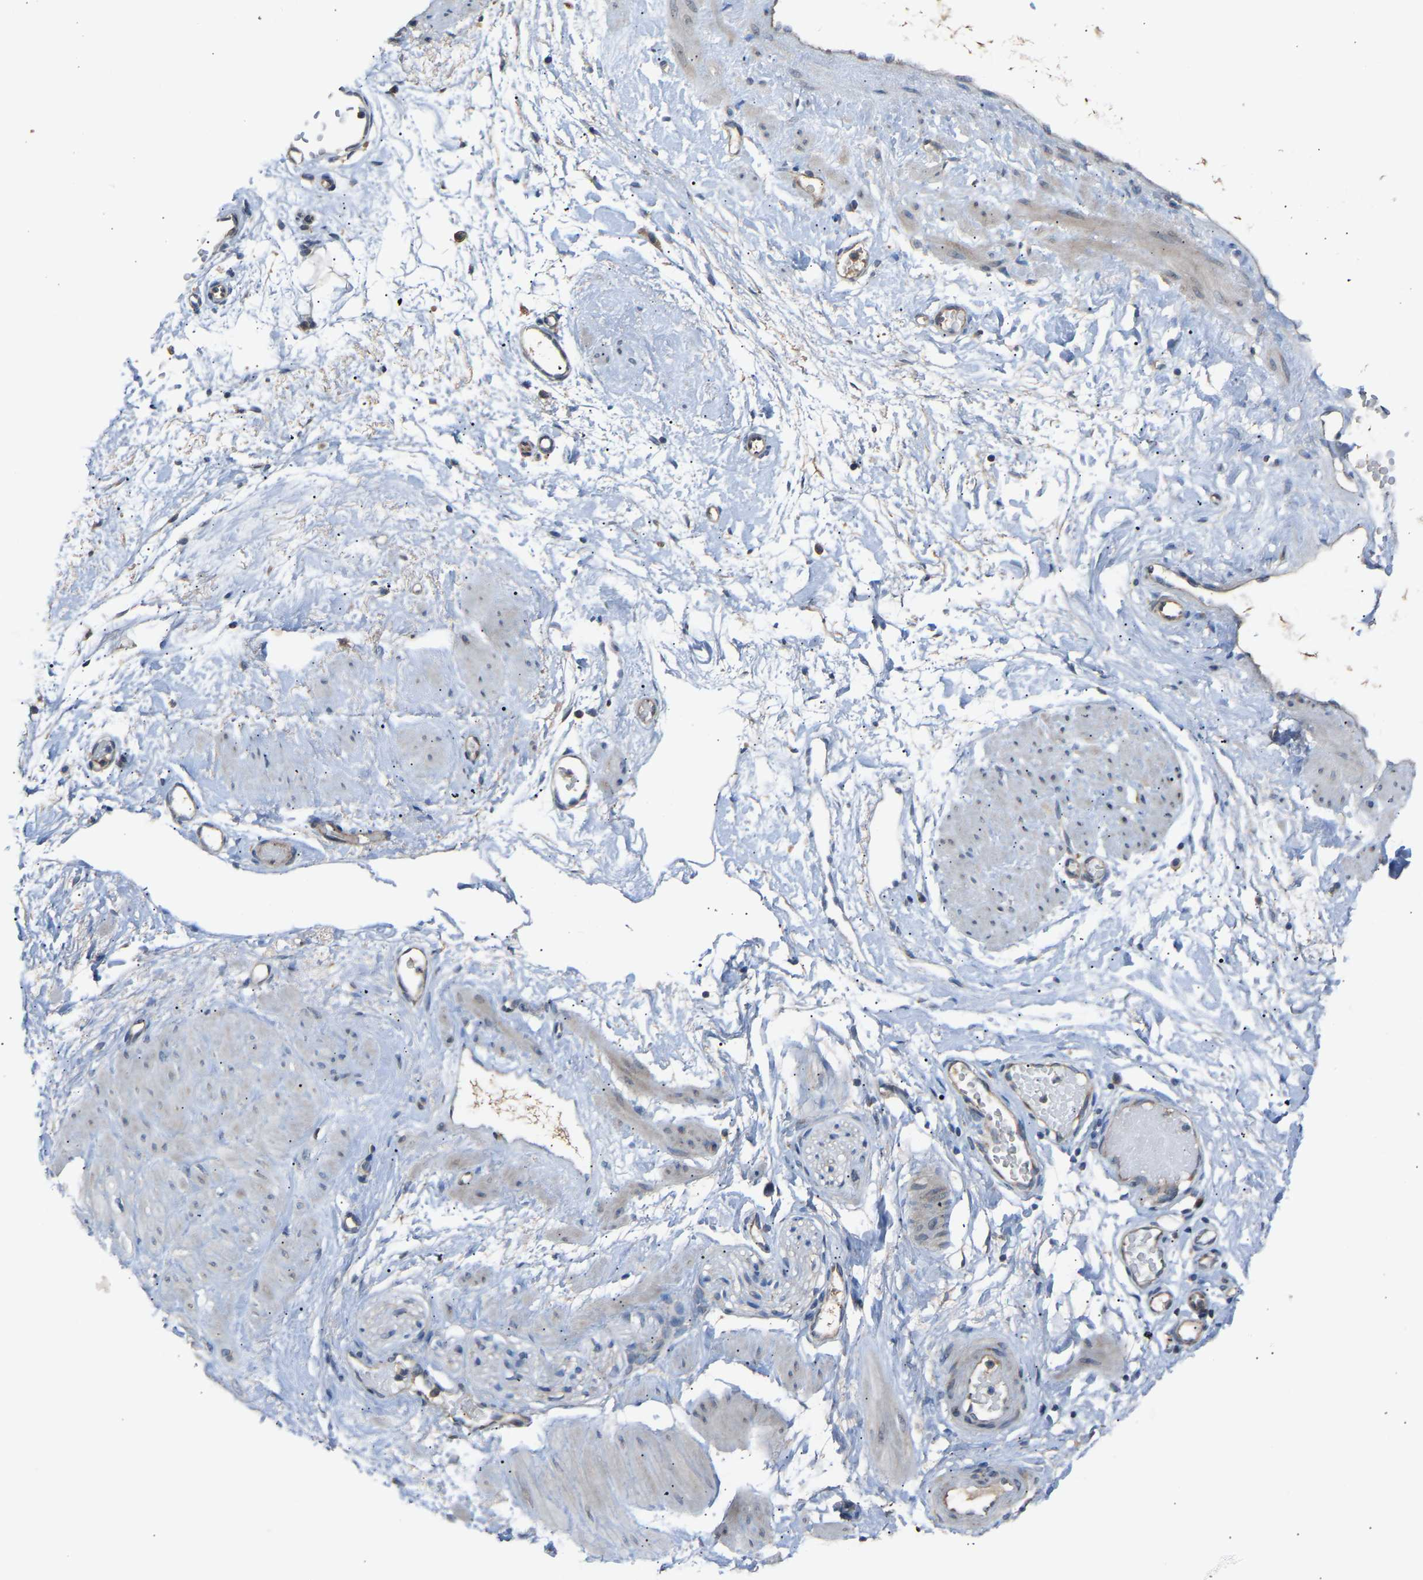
{"staining": {"intensity": "weak", "quantity": ">75%", "location": "cytoplasmic/membranous"}, "tissue": "adipose tissue", "cell_type": "Adipocytes", "image_type": "normal", "snomed": [{"axis": "morphology", "description": "Normal tissue, NOS"}, {"axis": "topography", "description": "Soft tissue"}], "caption": "Weak cytoplasmic/membranous positivity is present in about >75% of adipocytes in unremarkable adipose tissue. Using DAB (3,3'-diaminobenzidine) (brown) and hematoxylin (blue) stains, captured at high magnification using brightfield microscopy.", "gene": "RGP1", "patient": {"sex": "male", "age": 72}}